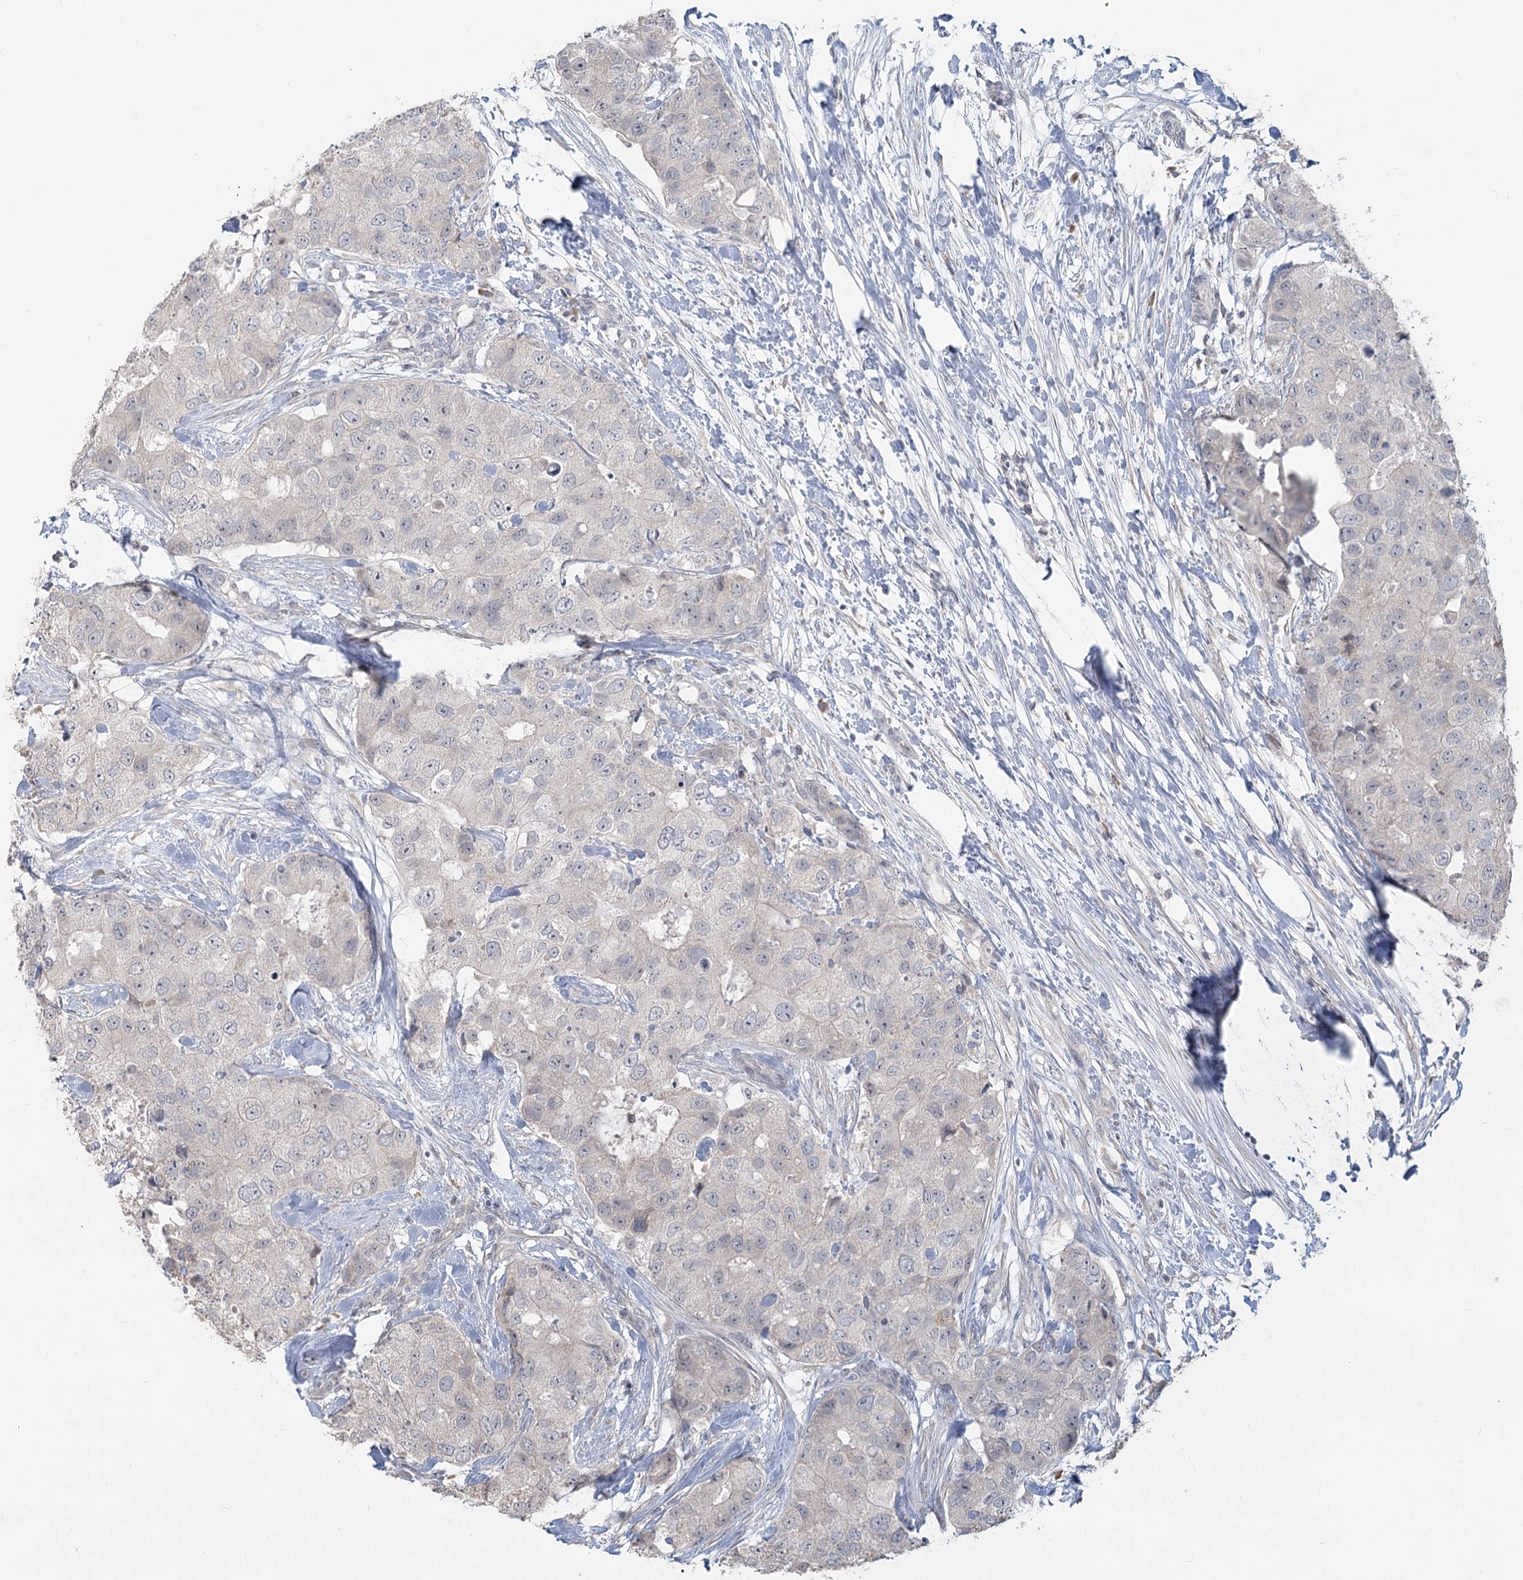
{"staining": {"intensity": "negative", "quantity": "none", "location": "none"}, "tissue": "breast cancer", "cell_type": "Tumor cells", "image_type": "cancer", "snomed": [{"axis": "morphology", "description": "Duct carcinoma"}, {"axis": "topography", "description": "Breast"}], "caption": "The IHC histopathology image has no significant expression in tumor cells of breast cancer (invasive ductal carcinoma) tissue.", "gene": "SLC9A3", "patient": {"sex": "female", "age": 62}}